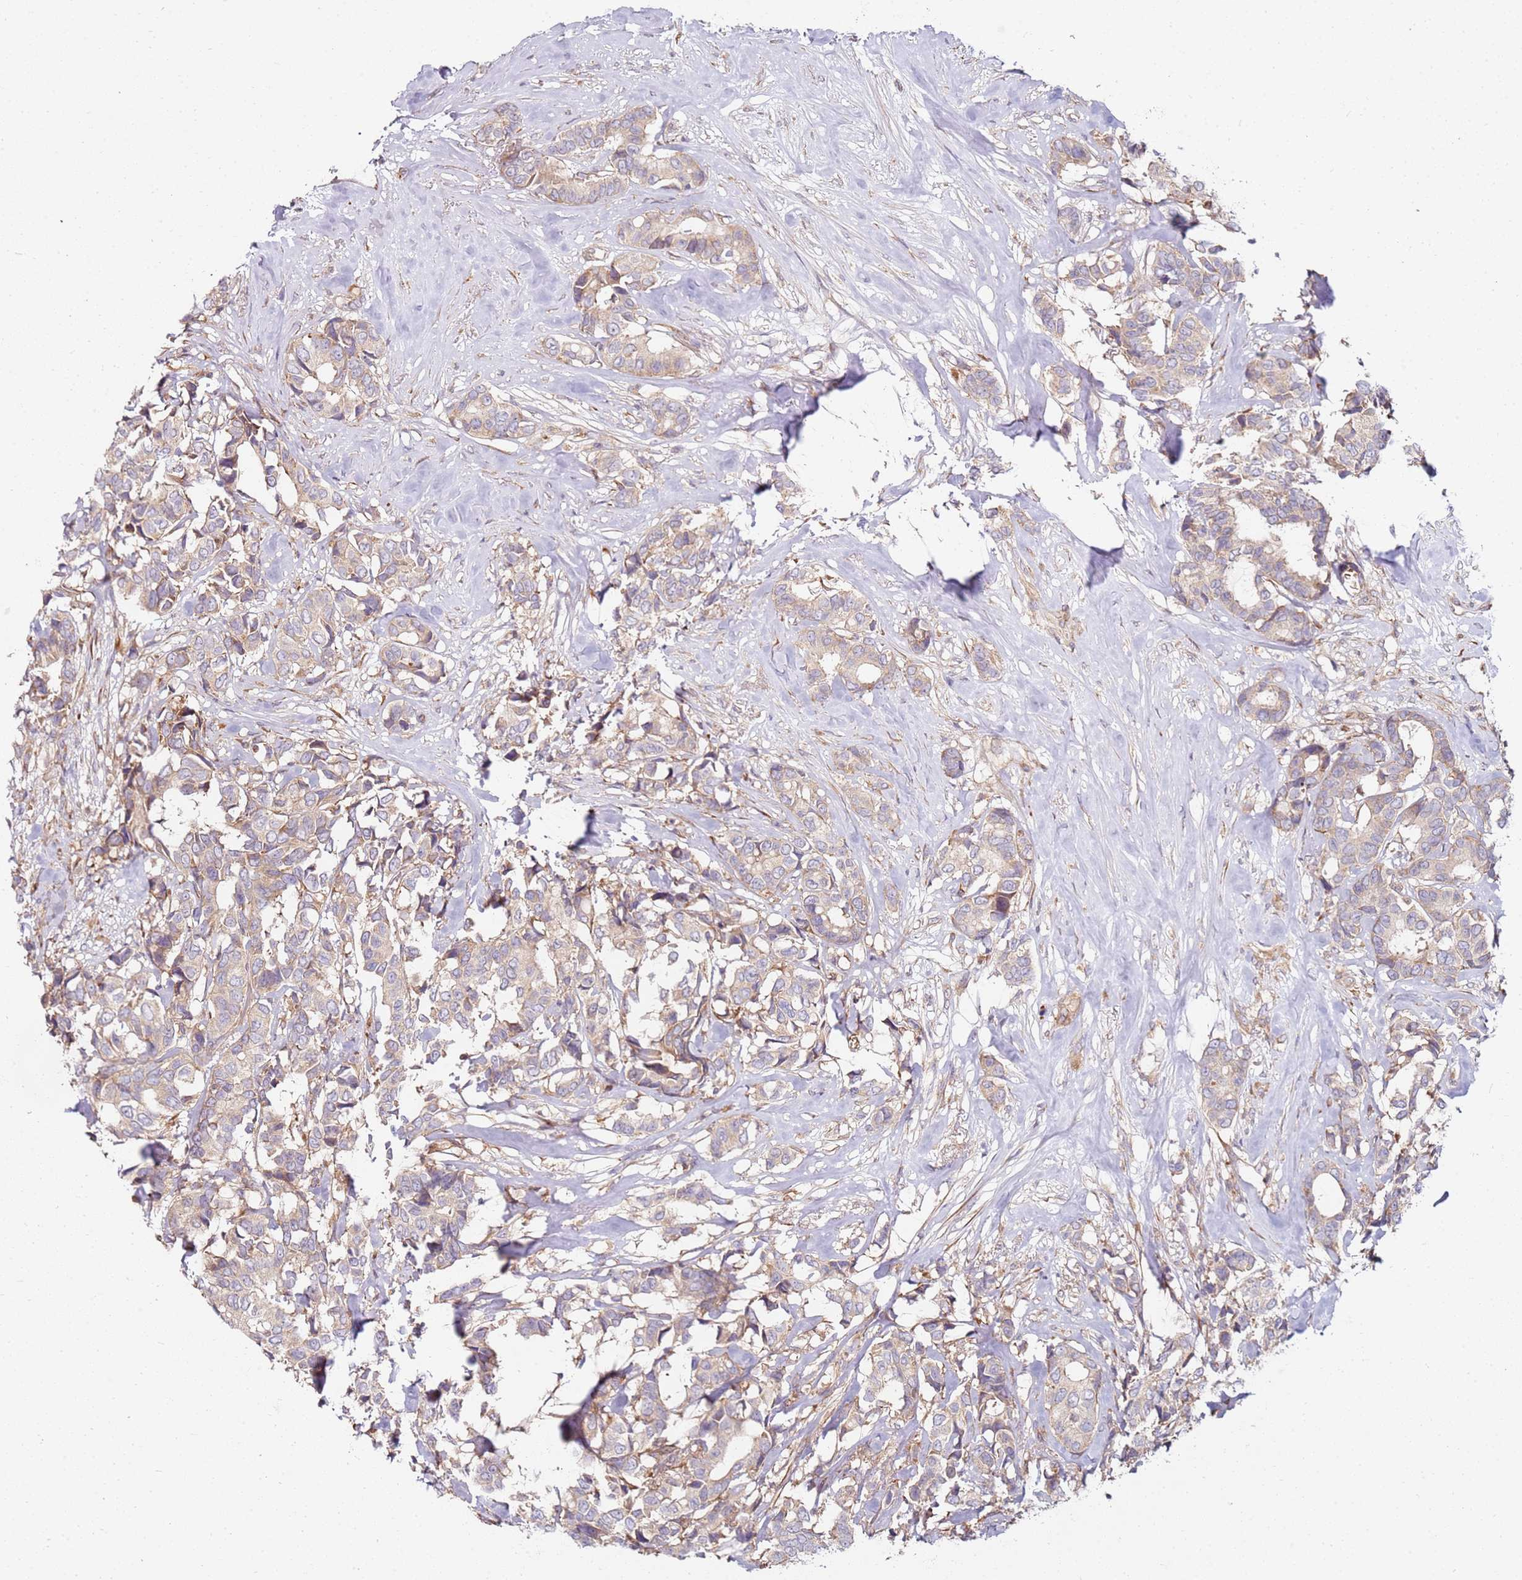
{"staining": {"intensity": "weak", "quantity": "<25%", "location": "cytoplasmic/membranous"}, "tissue": "breast cancer", "cell_type": "Tumor cells", "image_type": "cancer", "snomed": [{"axis": "morphology", "description": "Duct carcinoma"}, {"axis": "topography", "description": "Breast"}], "caption": "Tumor cells are negative for brown protein staining in breast invasive ductal carcinoma.", "gene": "RPS3A", "patient": {"sex": "female", "age": 87}}